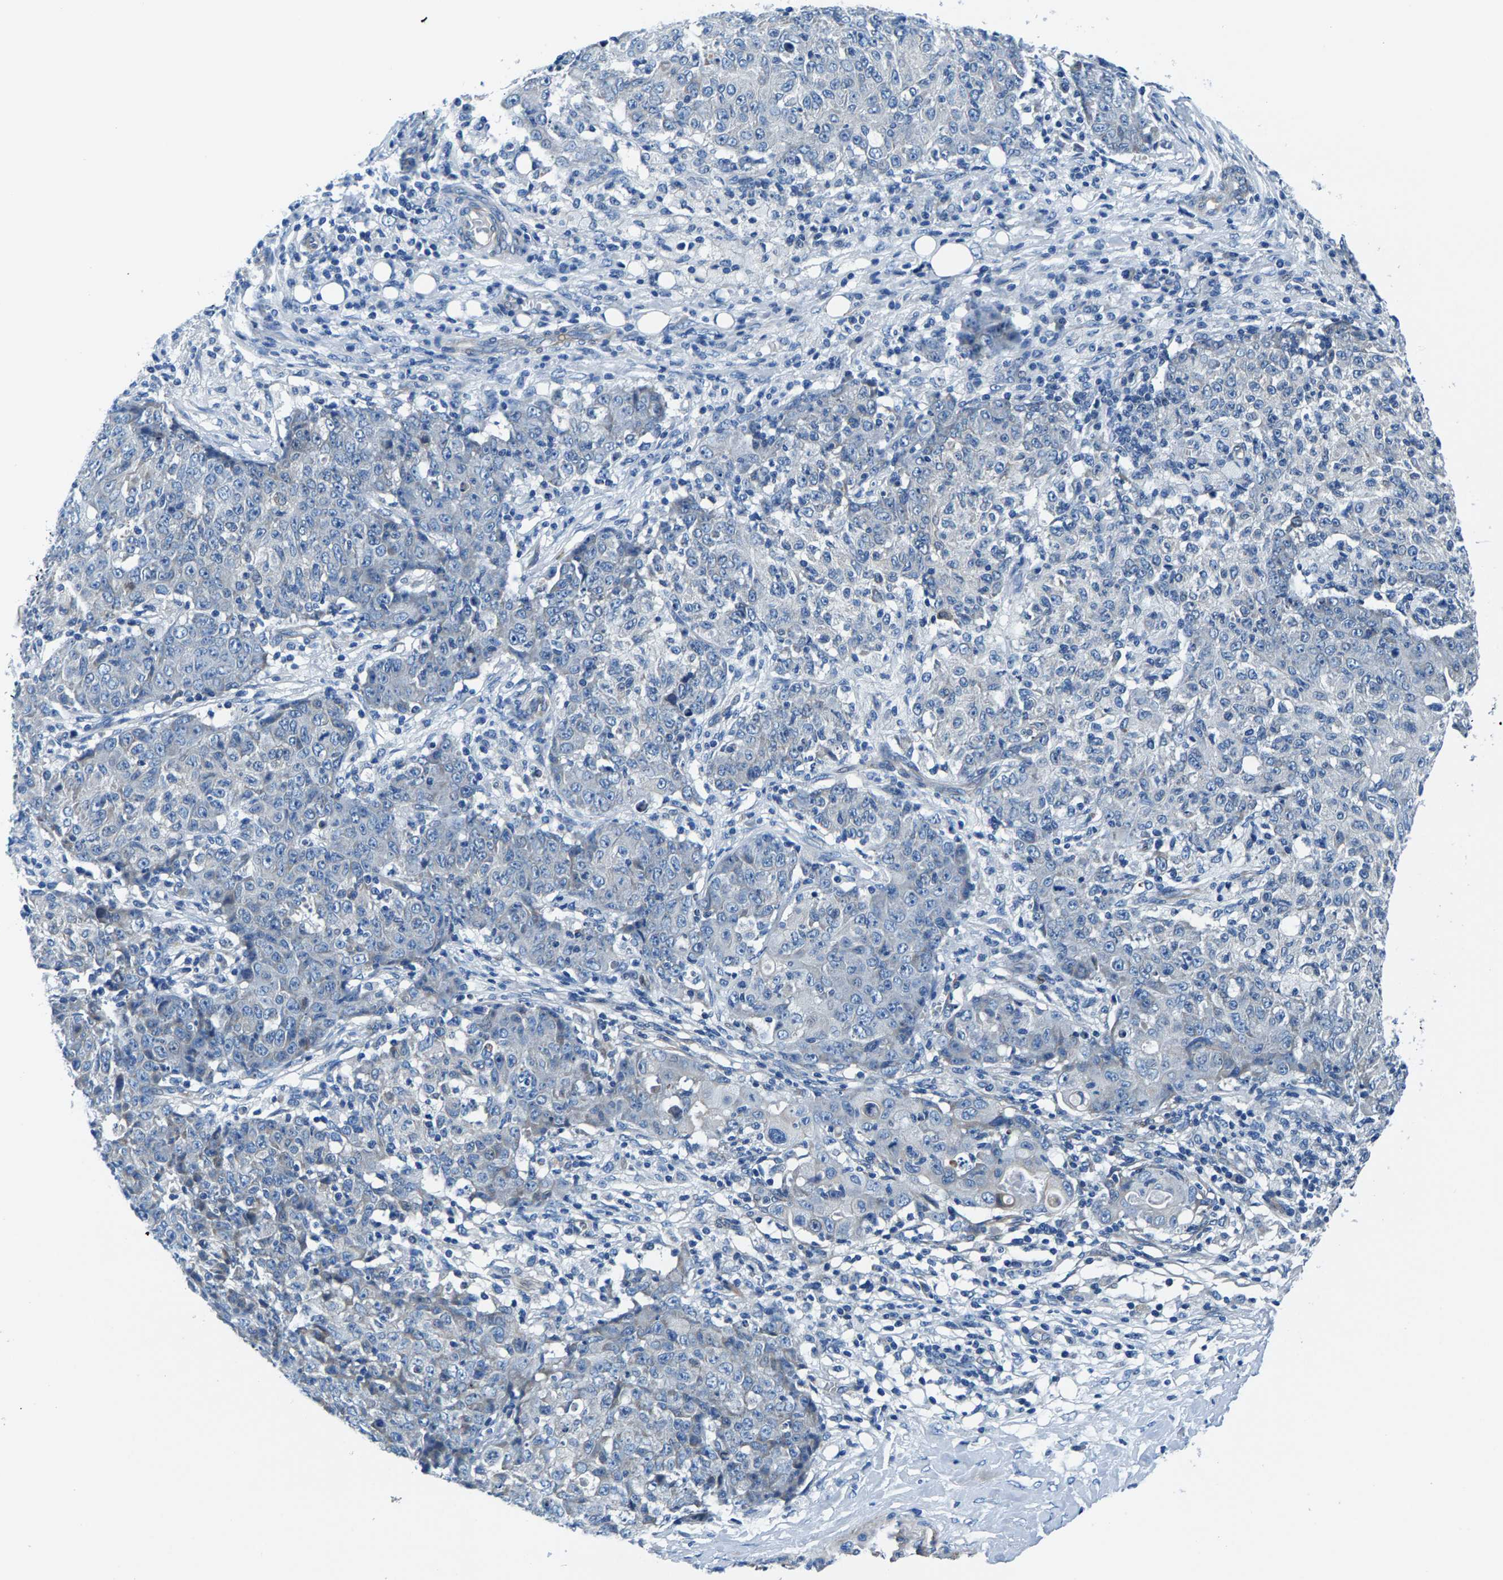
{"staining": {"intensity": "negative", "quantity": "none", "location": "none"}, "tissue": "ovarian cancer", "cell_type": "Tumor cells", "image_type": "cancer", "snomed": [{"axis": "morphology", "description": "Carcinoma, endometroid"}, {"axis": "topography", "description": "Ovary"}], "caption": "An IHC photomicrograph of endometroid carcinoma (ovarian) is shown. There is no staining in tumor cells of endometroid carcinoma (ovarian).", "gene": "CDRT4", "patient": {"sex": "female", "age": 42}}